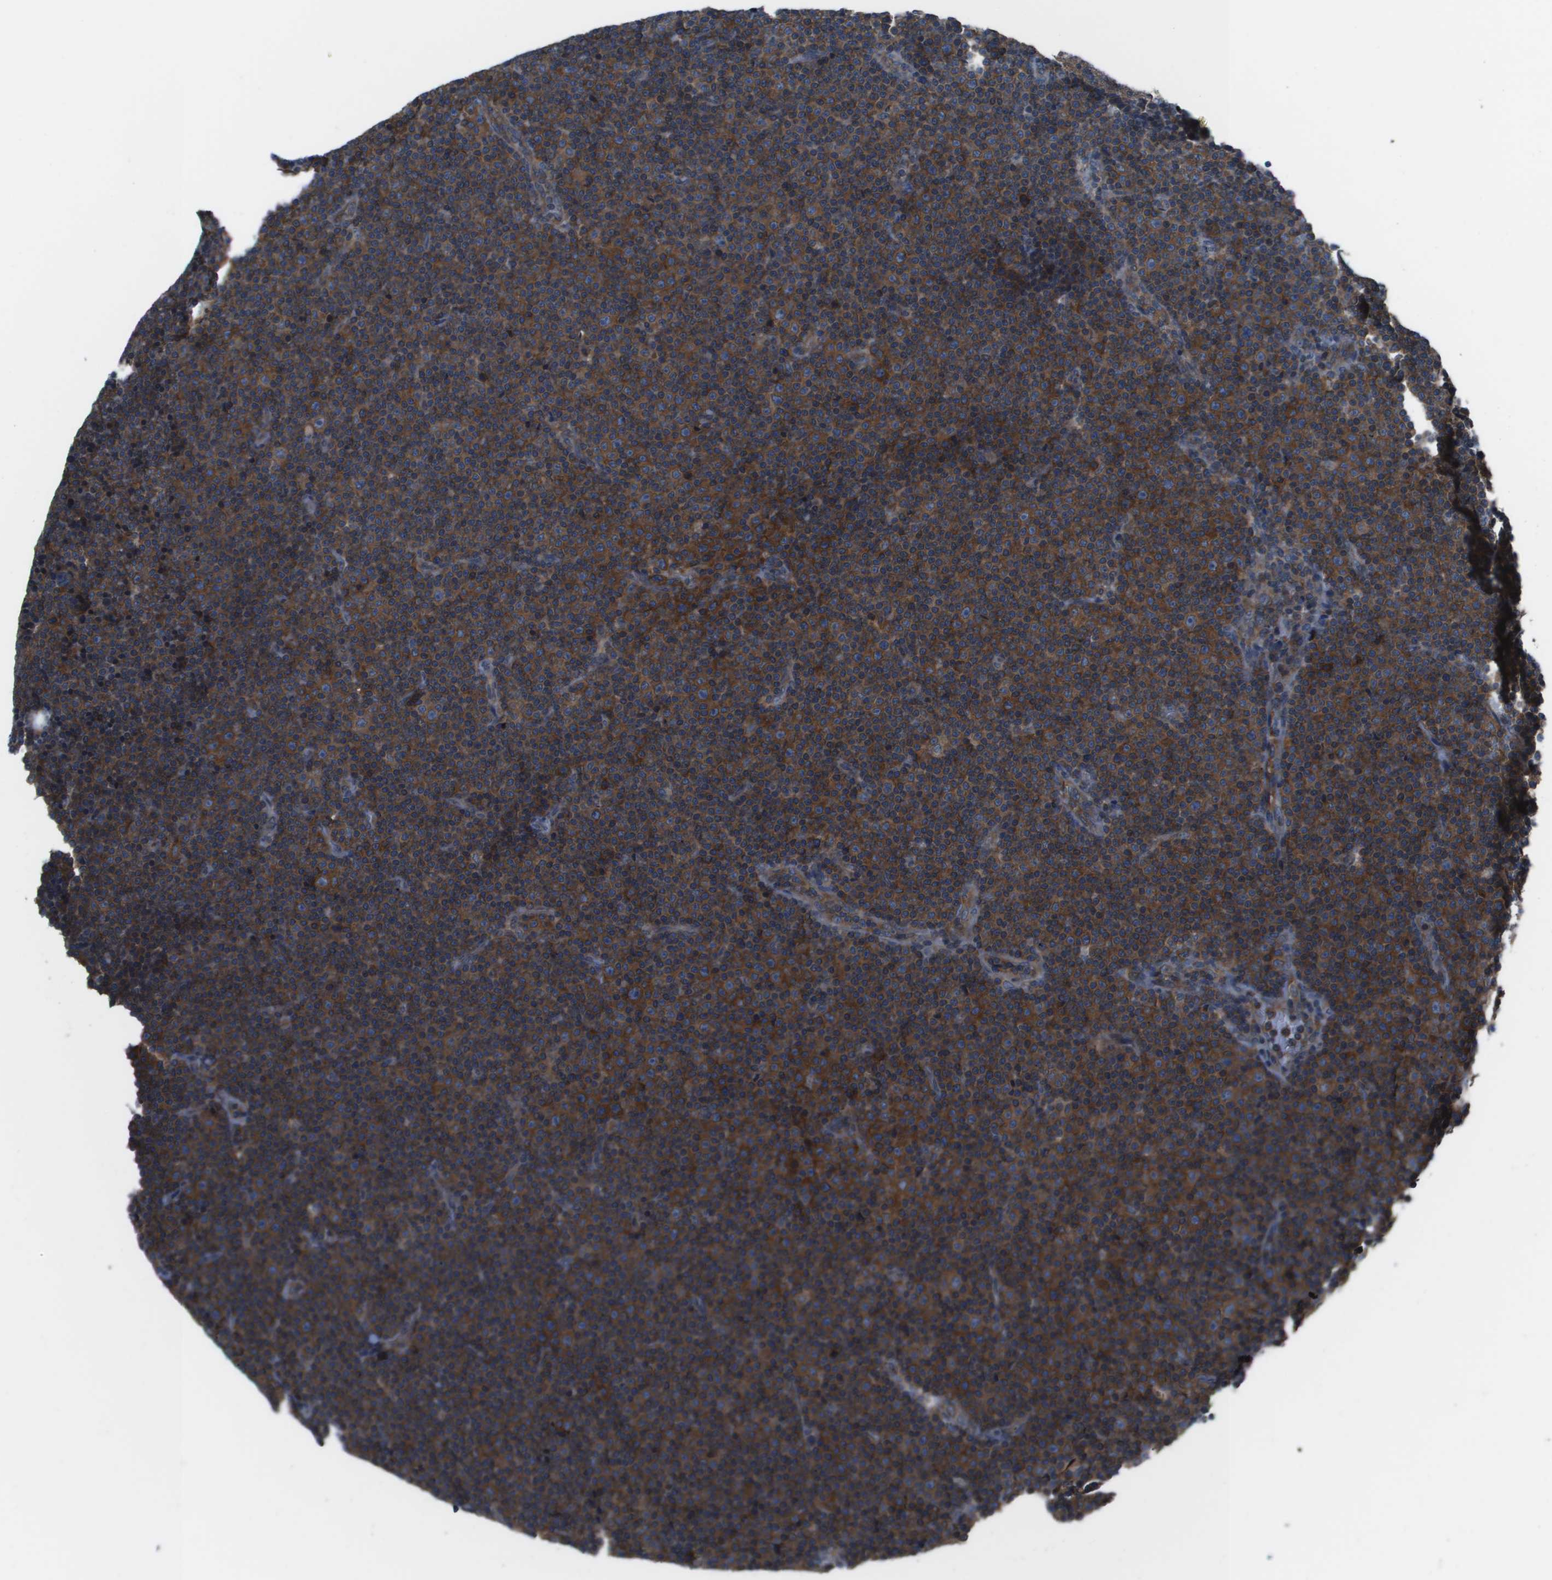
{"staining": {"intensity": "strong", "quantity": ">75%", "location": "cytoplasmic/membranous"}, "tissue": "lymphoma", "cell_type": "Tumor cells", "image_type": "cancer", "snomed": [{"axis": "morphology", "description": "Malignant lymphoma, non-Hodgkin's type, Low grade"}, {"axis": "topography", "description": "Lymph node"}], "caption": "An image of human malignant lymphoma, non-Hodgkin's type (low-grade) stained for a protein reveals strong cytoplasmic/membranous brown staining in tumor cells.", "gene": "EIF3B", "patient": {"sex": "female", "age": 67}}